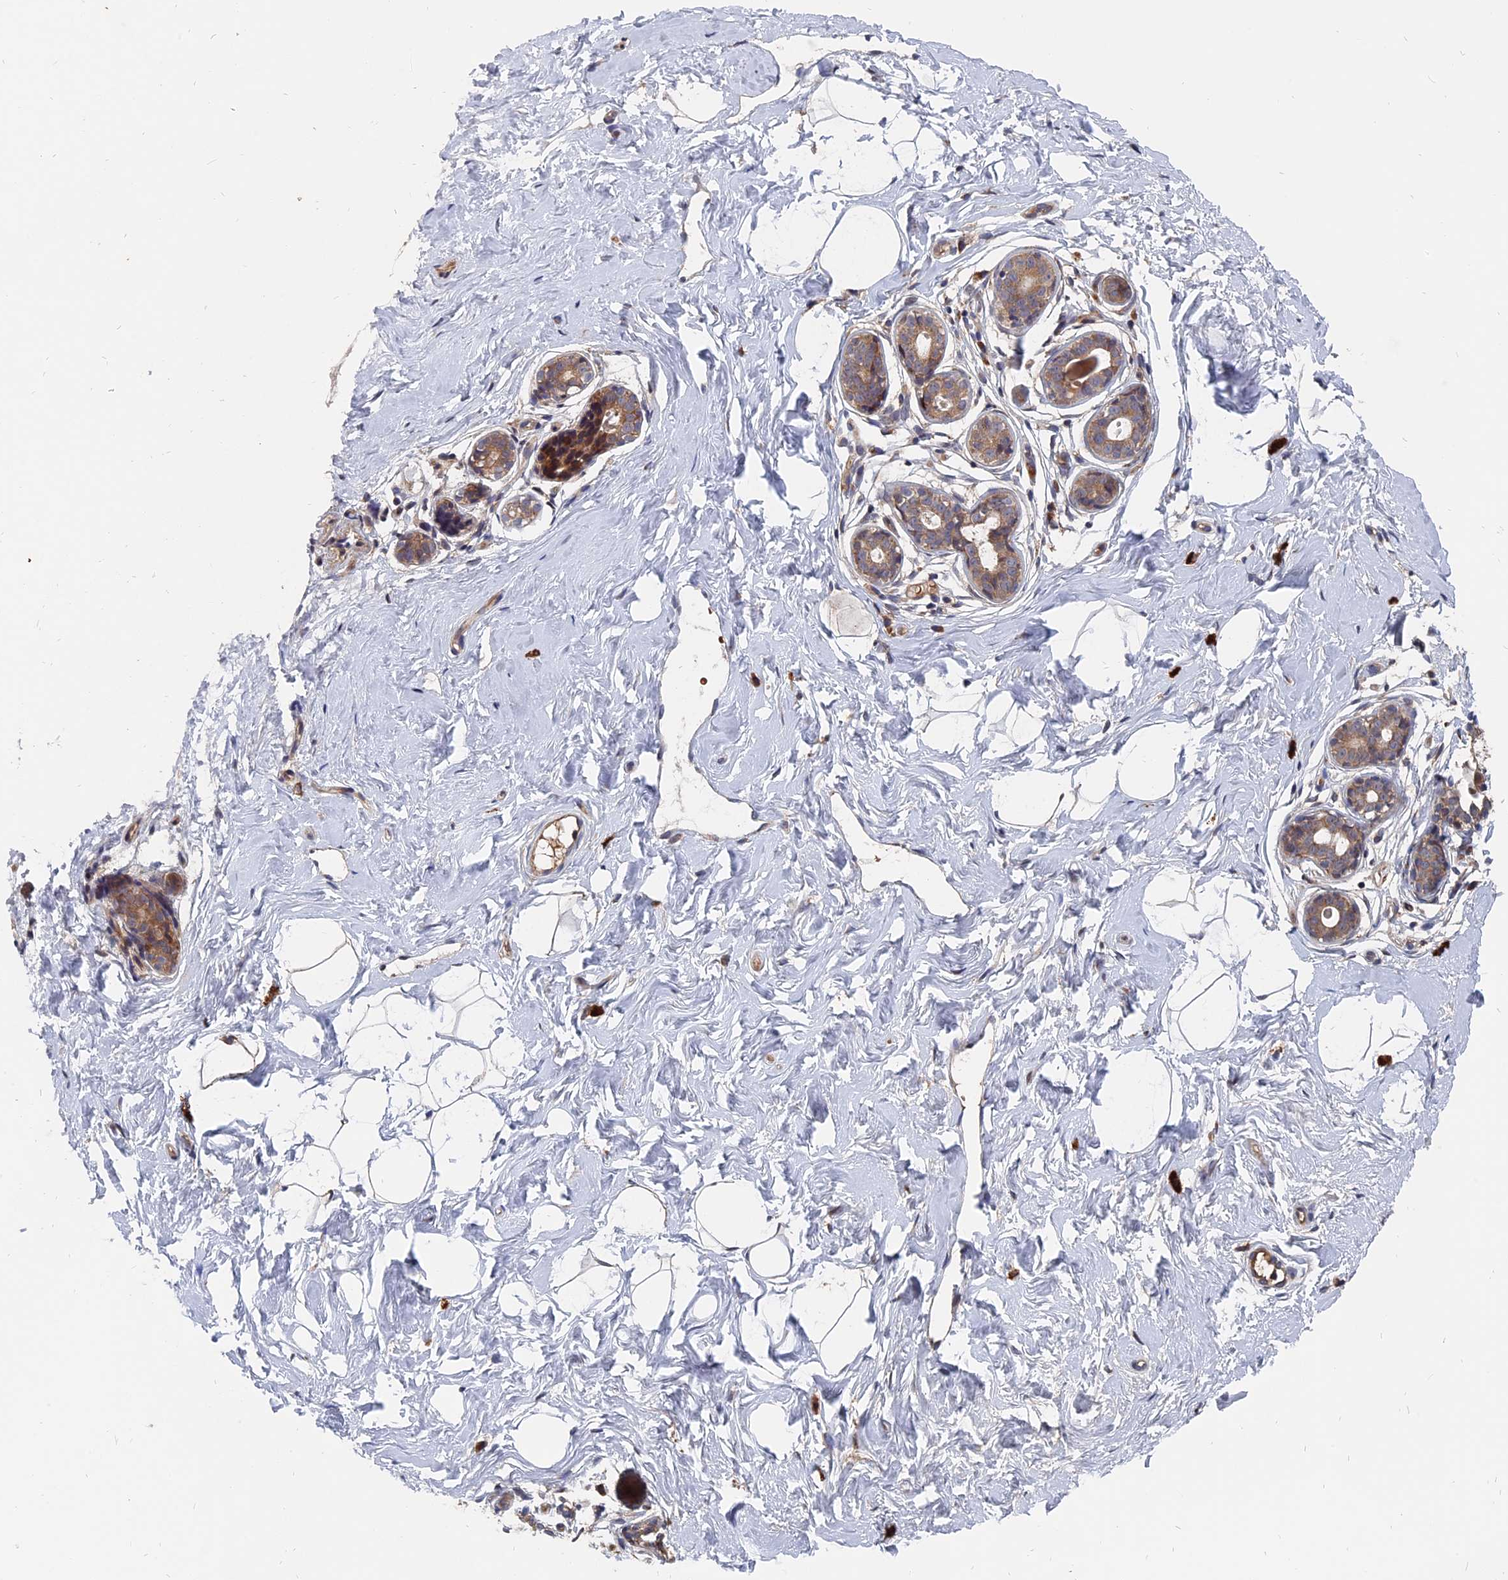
{"staining": {"intensity": "negative", "quantity": "none", "location": "none"}, "tissue": "breast", "cell_type": "Adipocytes", "image_type": "normal", "snomed": [{"axis": "morphology", "description": "Normal tissue, NOS"}, {"axis": "morphology", "description": "Adenoma, NOS"}, {"axis": "topography", "description": "Breast"}], "caption": "An immunohistochemistry photomicrograph of normal breast is shown. There is no staining in adipocytes of breast. The staining was performed using DAB (3,3'-diaminobenzidine) to visualize the protein expression in brown, while the nuclei were stained in blue with hematoxylin (Magnification: 20x).", "gene": "TRAPPC2L", "patient": {"sex": "female", "age": 23}}